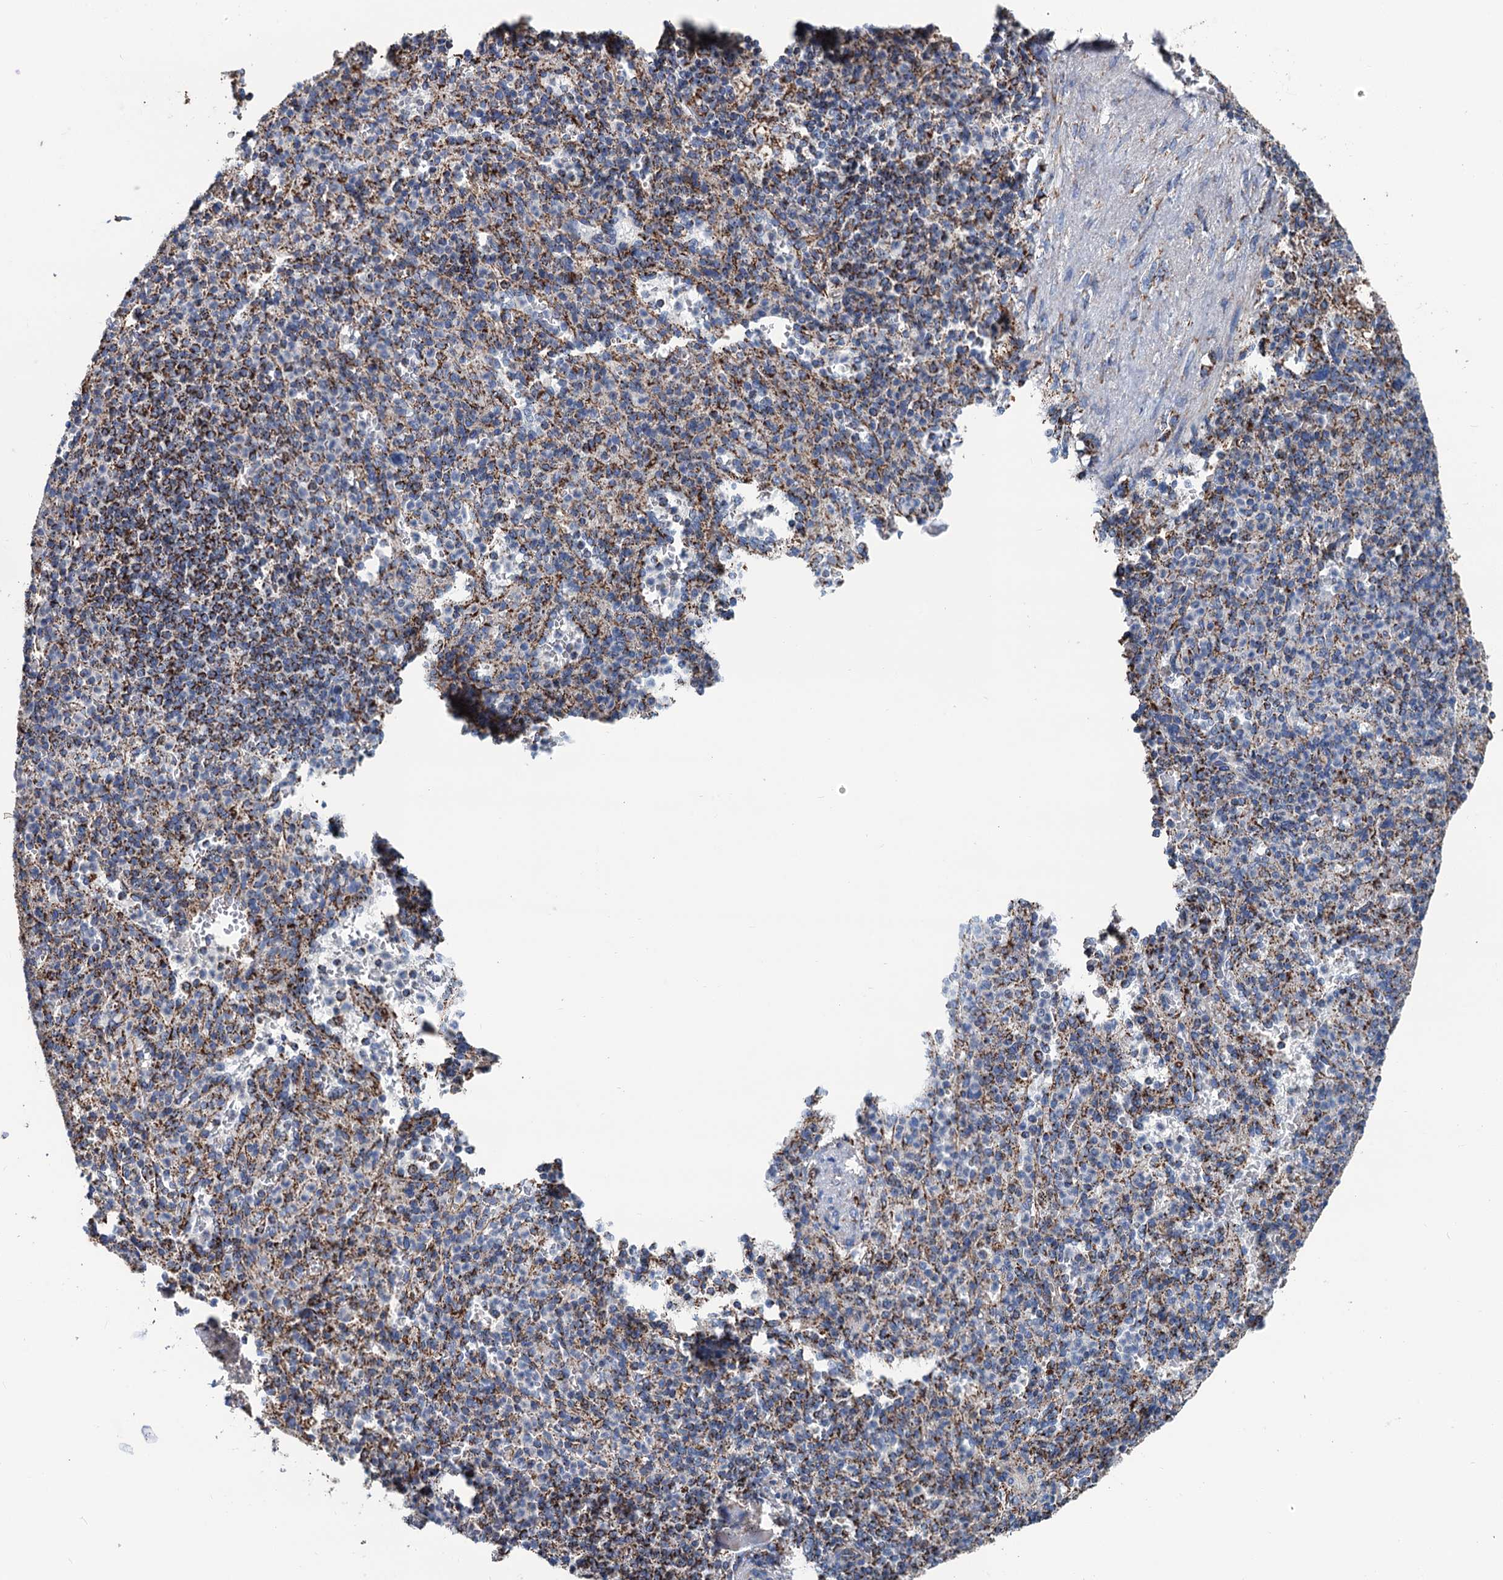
{"staining": {"intensity": "strong", "quantity": "25%-75%", "location": "cytoplasmic/membranous"}, "tissue": "spleen", "cell_type": "Cells in red pulp", "image_type": "normal", "snomed": [{"axis": "morphology", "description": "Normal tissue, NOS"}, {"axis": "topography", "description": "Spleen"}], "caption": "An IHC micrograph of normal tissue is shown. Protein staining in brown labels strong cytoplasmic/membranous positivity in spleen within cells in red pulp.", "gene": "IVD", "patient": {"sex": "female", "age": 74}}